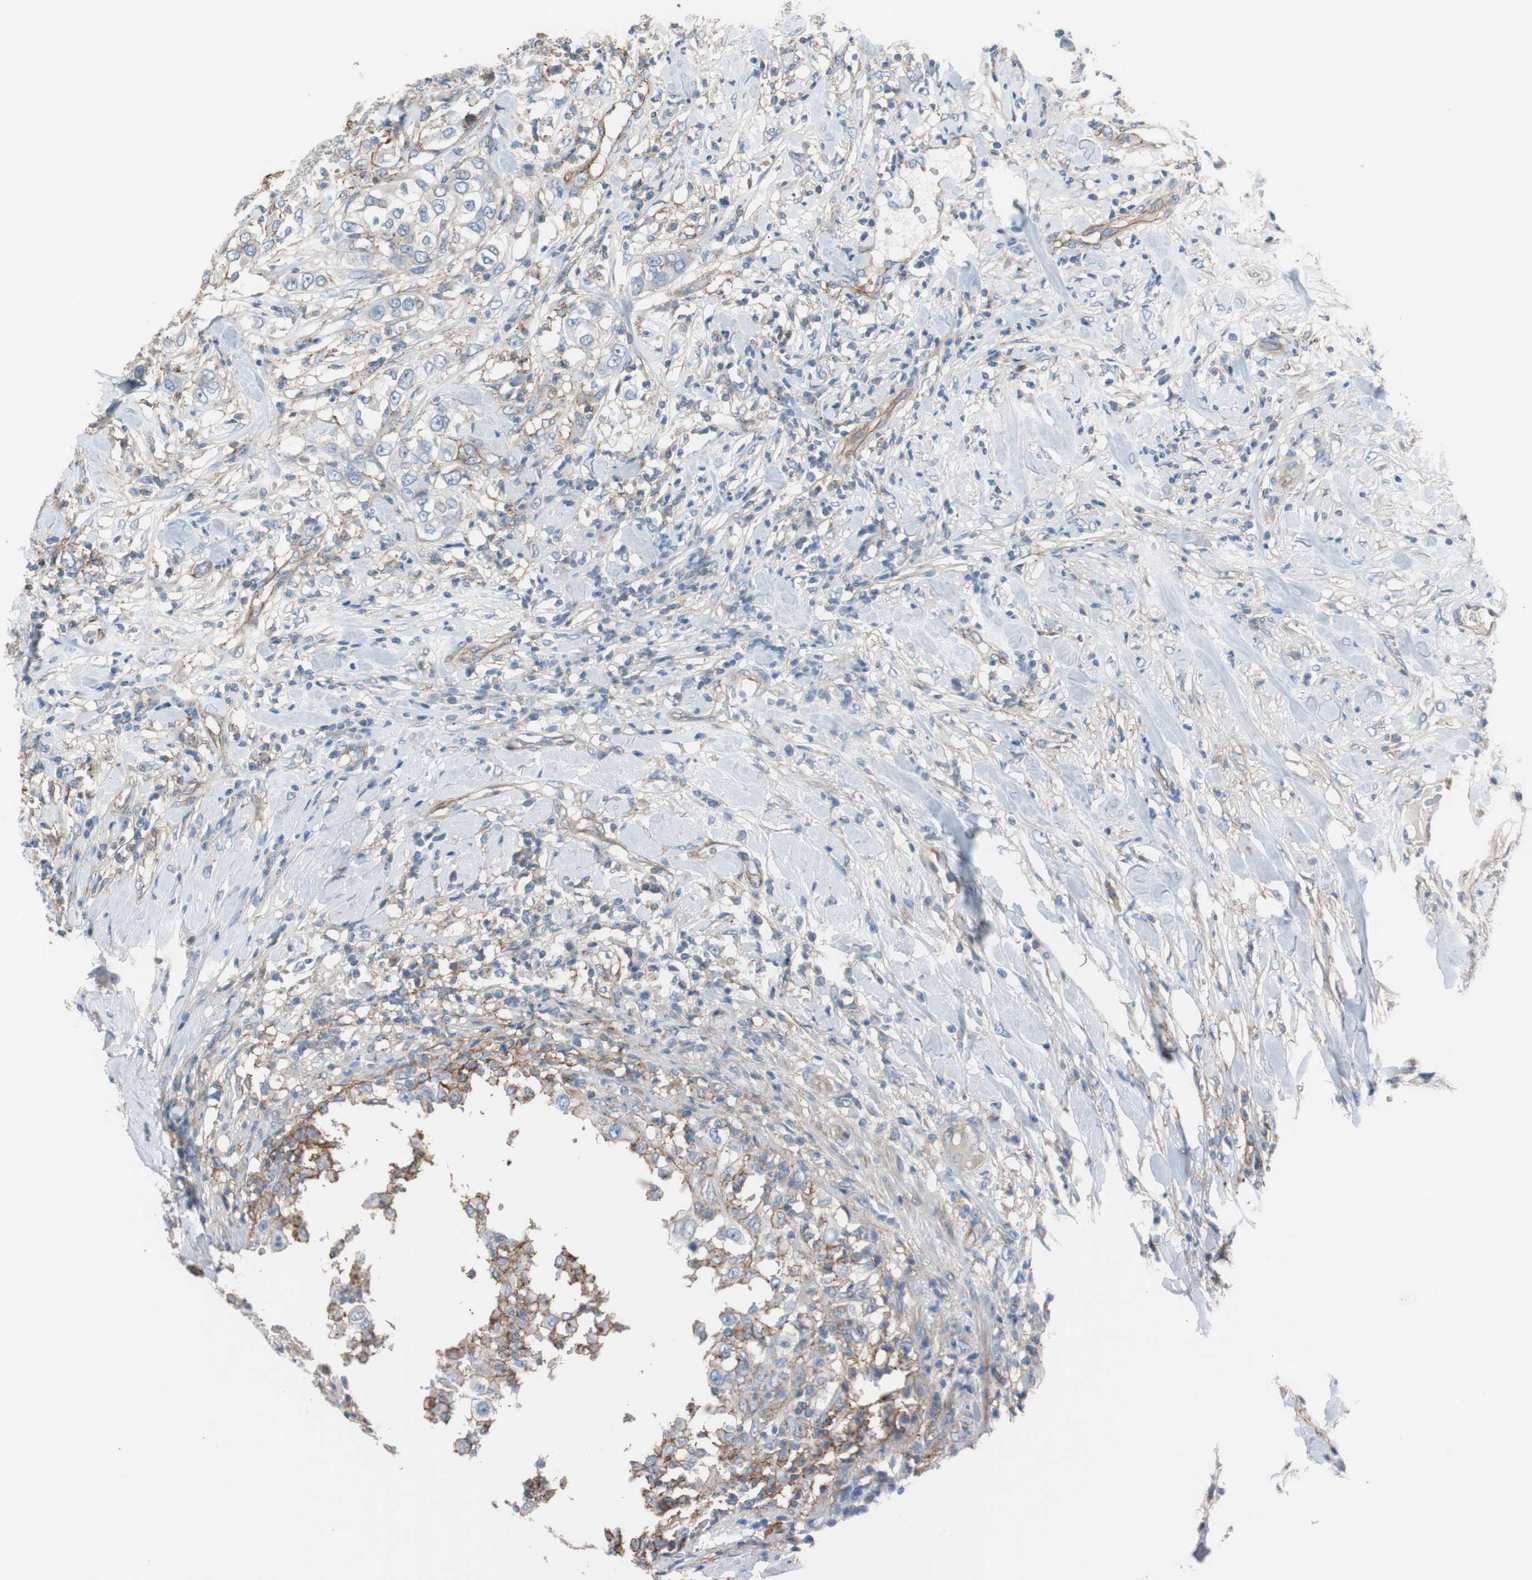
{"staining": {"intensity": "moderate", "quantity": "<25%", "location": "cytoplasmic/membranous"}, "tissue": "urothelial cancer", "cell_type": "Tumor cells", "image_type": "cancer", "snomed": [{"axis": "morphology", "description": "Urothelial carcinoma, High grade"}, {"axis": "topography", "description": "Urinary bladder"}], "caption": "Immunohistochemistry histopathology image of neoplastic tissue: urothelial cancer stained using IHC demonstrates low levels of moderate protein expression localized specifically in the cytoplasmic/membranous of tumor cells, appearing as a cytoplasmic/membranous brown color.", "gene": "CD81", "patient": {"sex": "female", "age": 80}}